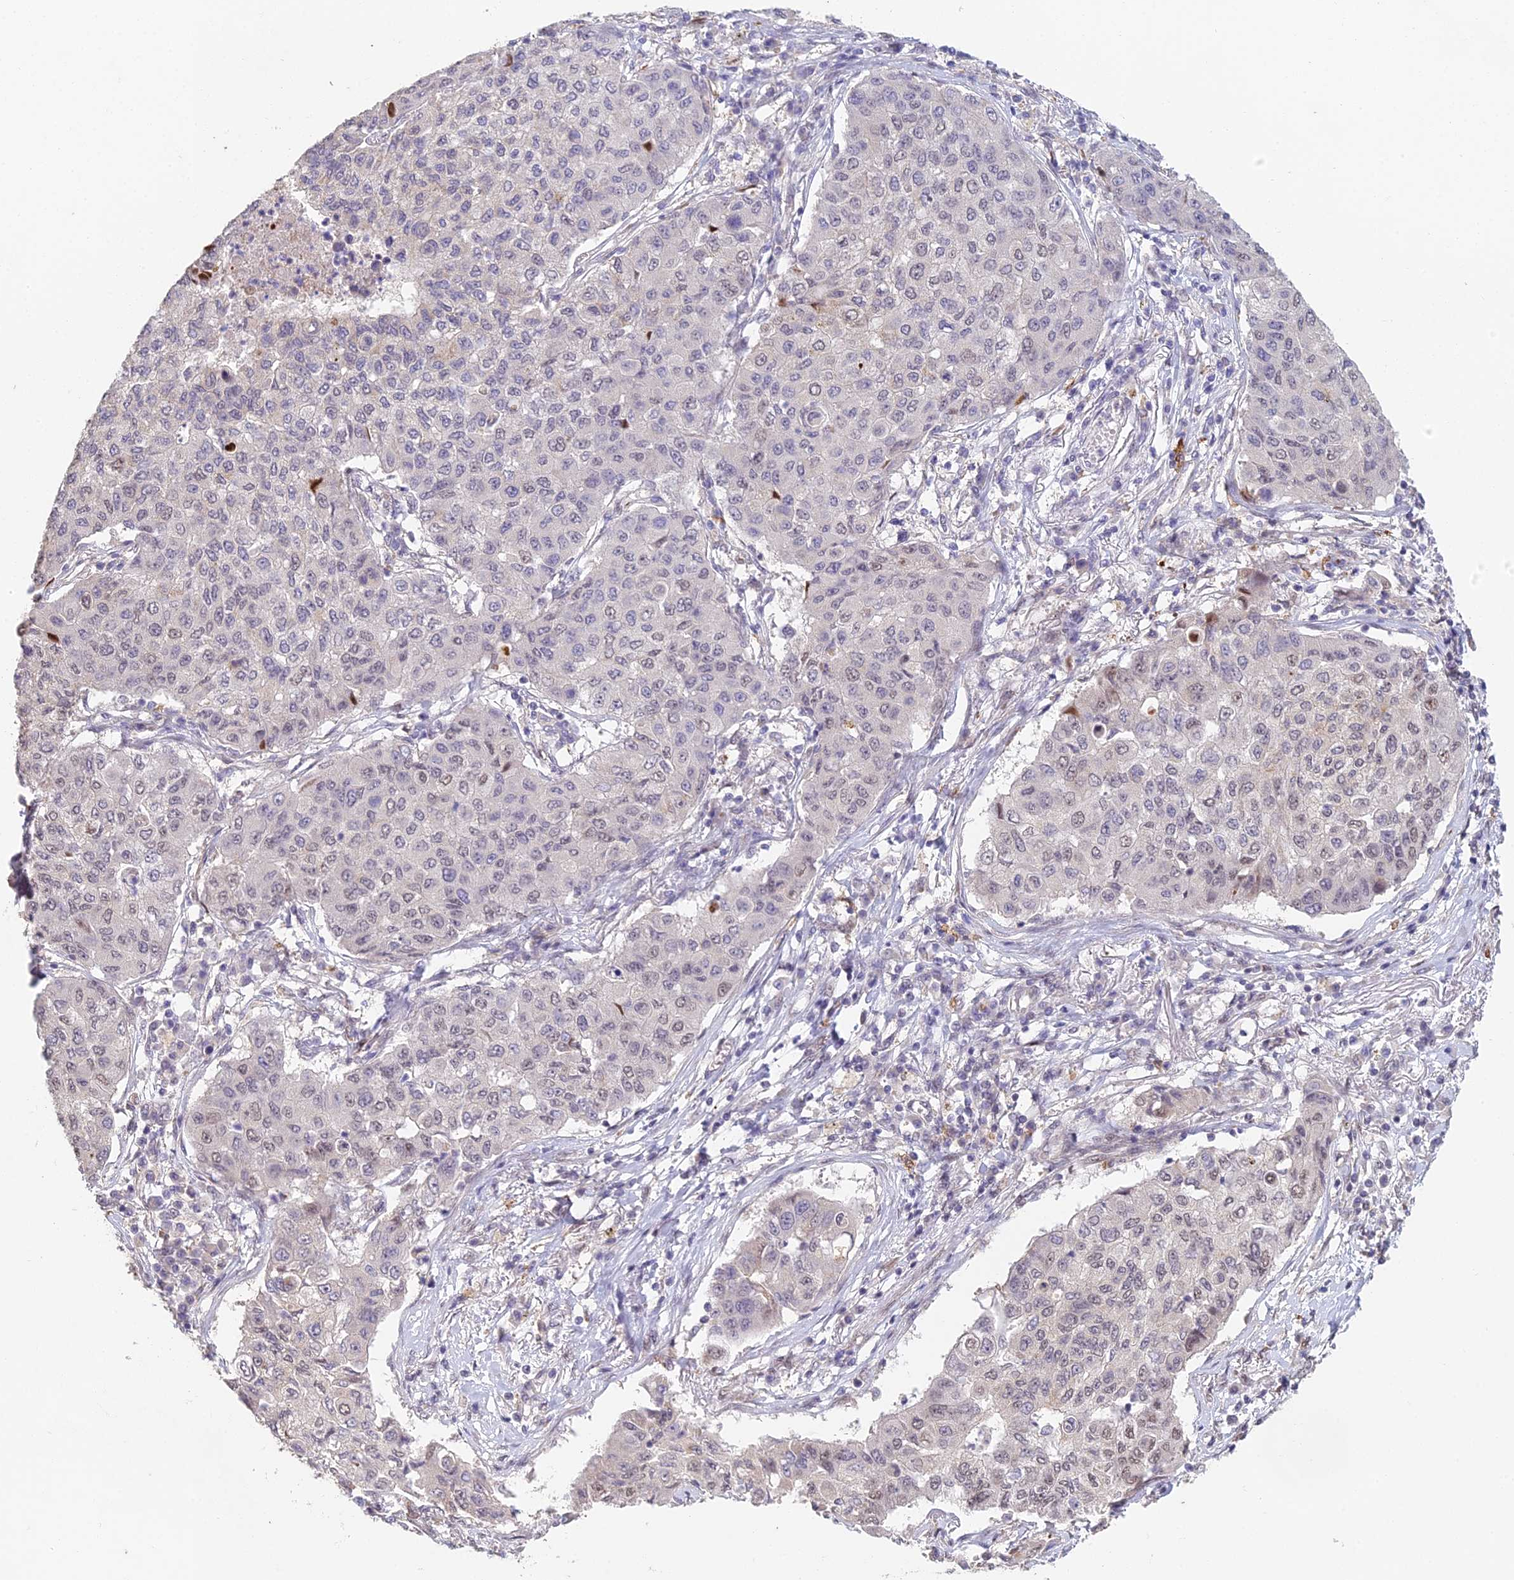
{"staining": {"intensity": "weak", "quantity": "<25%", "location": "nuclear"}, "tissue": "lung cancer", "cell_type": "Tumor cells", "image_type": "cancer", "snomed": [{"axis": "morphology", "description": "Squamous cell carcinoma, NOS"}, {"axis": "topography", "description": "Lung"}], "caption": "Photomicrograph shows no significant protein staining in tumor cells of lung cancer (squamous cell carcinoma).", "gene": "ABHD17A", "patient": {"sex": "male", "age": 74}}